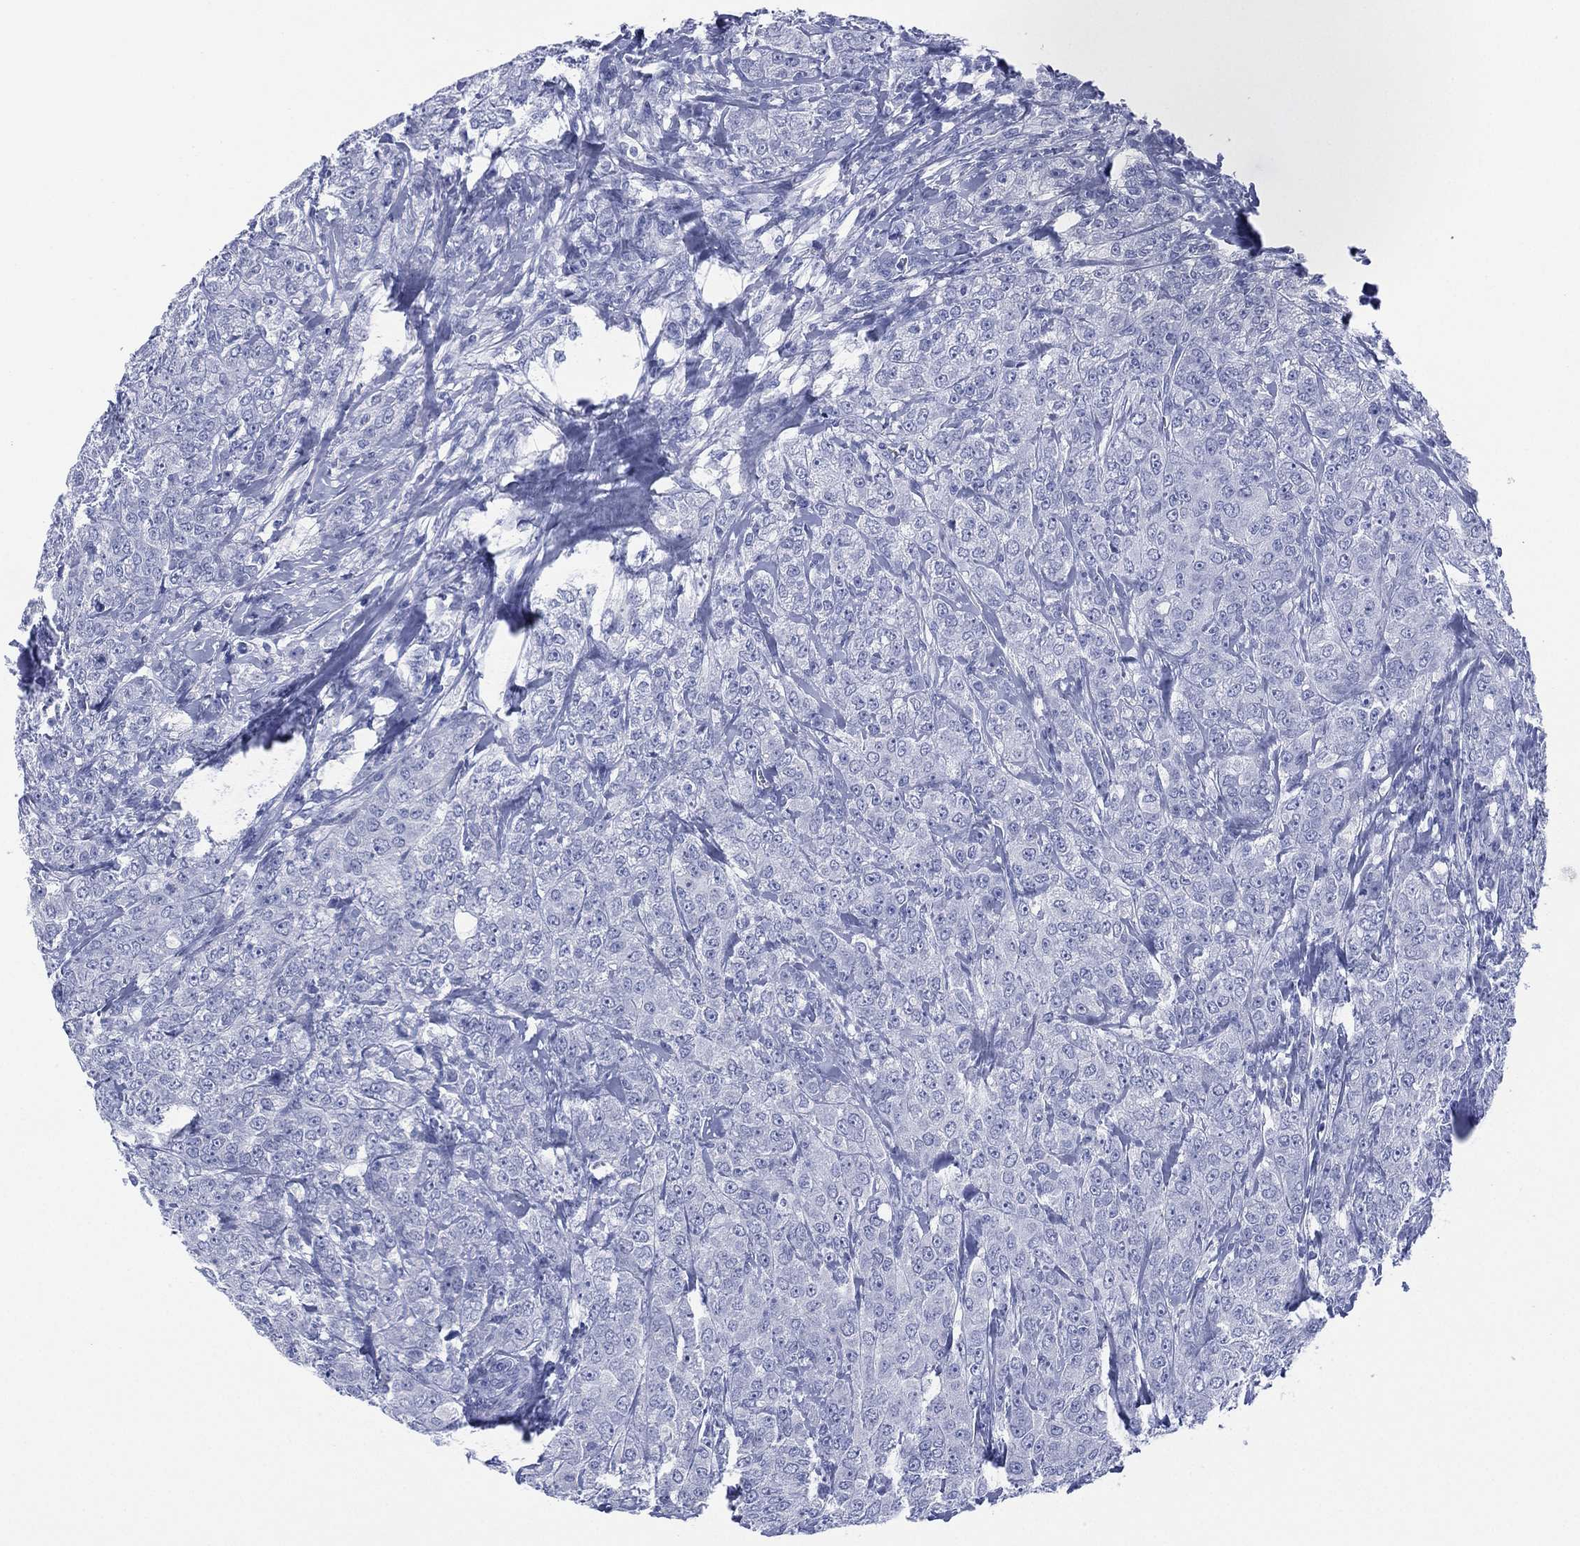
{"staining": {"intensity": "negative", "quantity": "none", "location": "none"}, "tissue": "breast cancer", "cell_type": "Tumor cells", "image_type": "cancer", "snomed": [{"axis": "morphology", "description": "Duct carcinoma"}, {"axis": "topography", "description": "Breast"}], "caption": "Immunohistochemistry histopathology image of breast infiltrating ductal carcinoma stained for a protein (brown), which shows no expression in tumor cells.", "gene": "DSG1", "patient": {"sex": "female", "age": 43}}